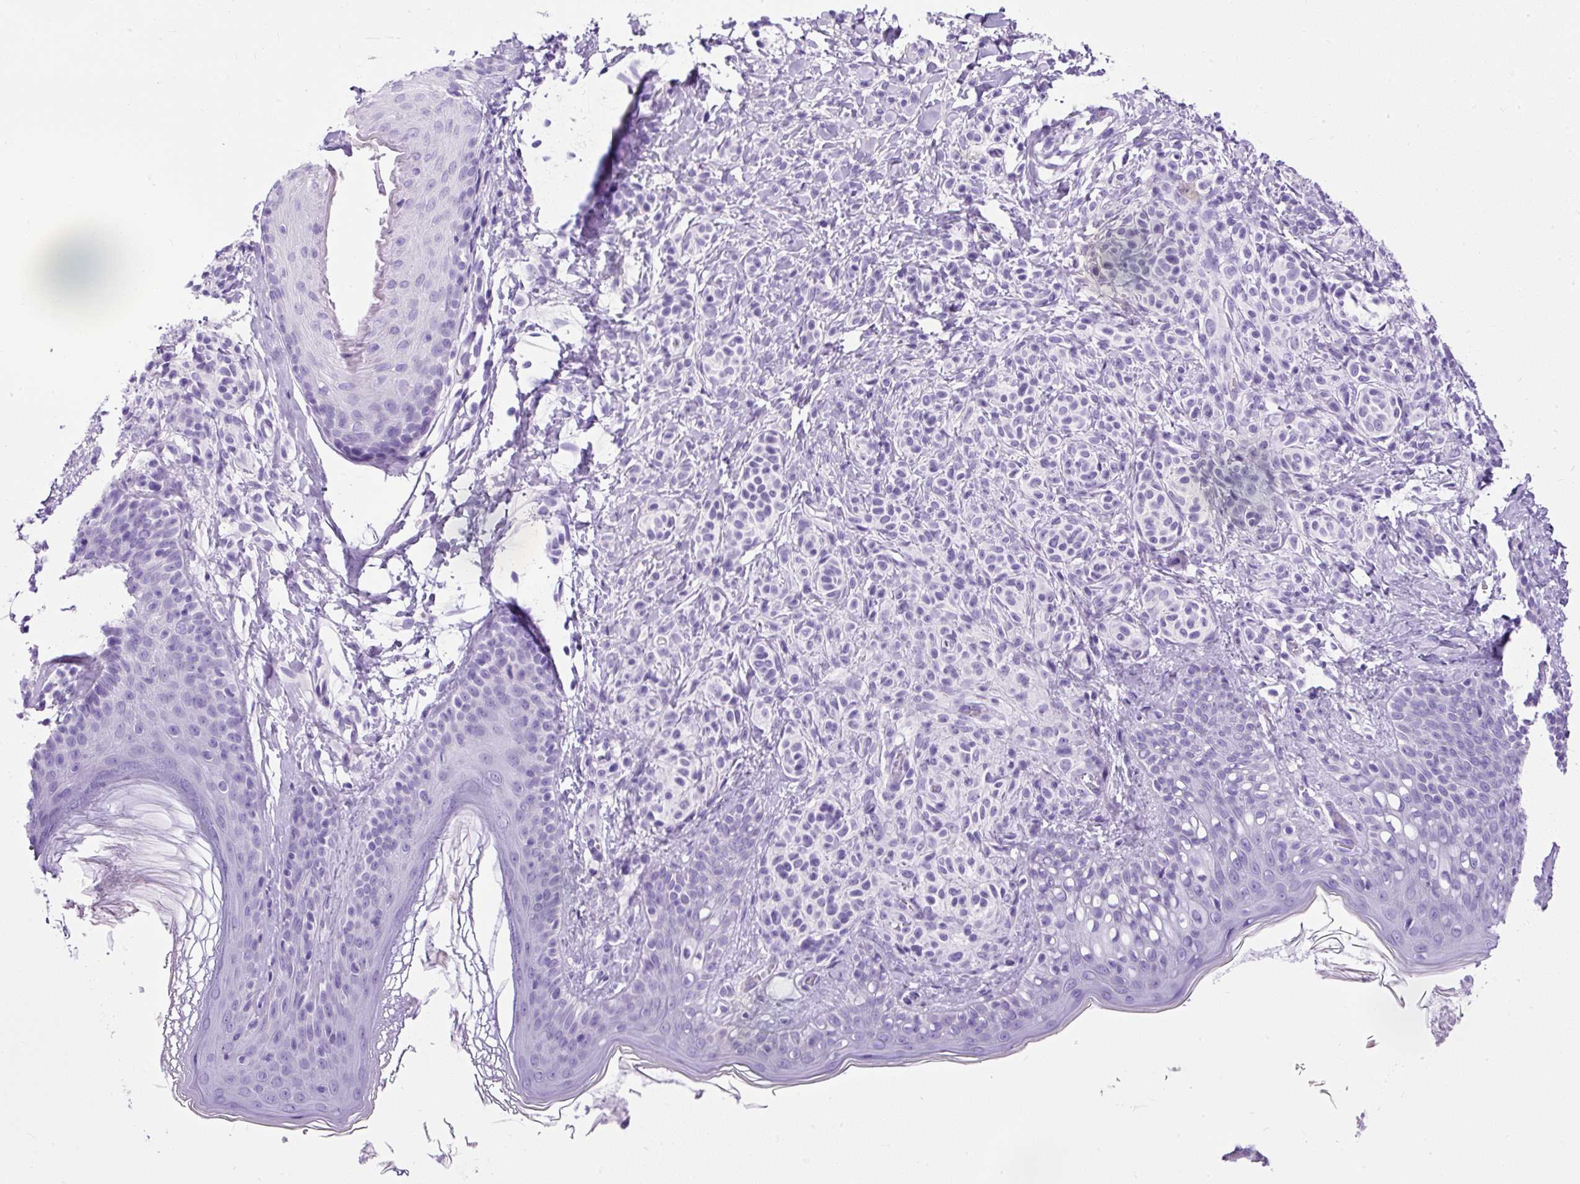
{"staining": {"intensity": "negative", "quantity": "none", "location": "none"}, "tissue": "skin", "cell_type": "Fibroblasts", "image_type": "normal", "snomed": [{"axis": "morphology", "description": "Normal tissue, NOS"}, {"axis": "topography", "description": "Skin"}], "caption": "IHC of benign human skin displays no positivity in fibroblasts.", "gene": "PDIA2", "patient": {"sex": "male", "age": 16}}